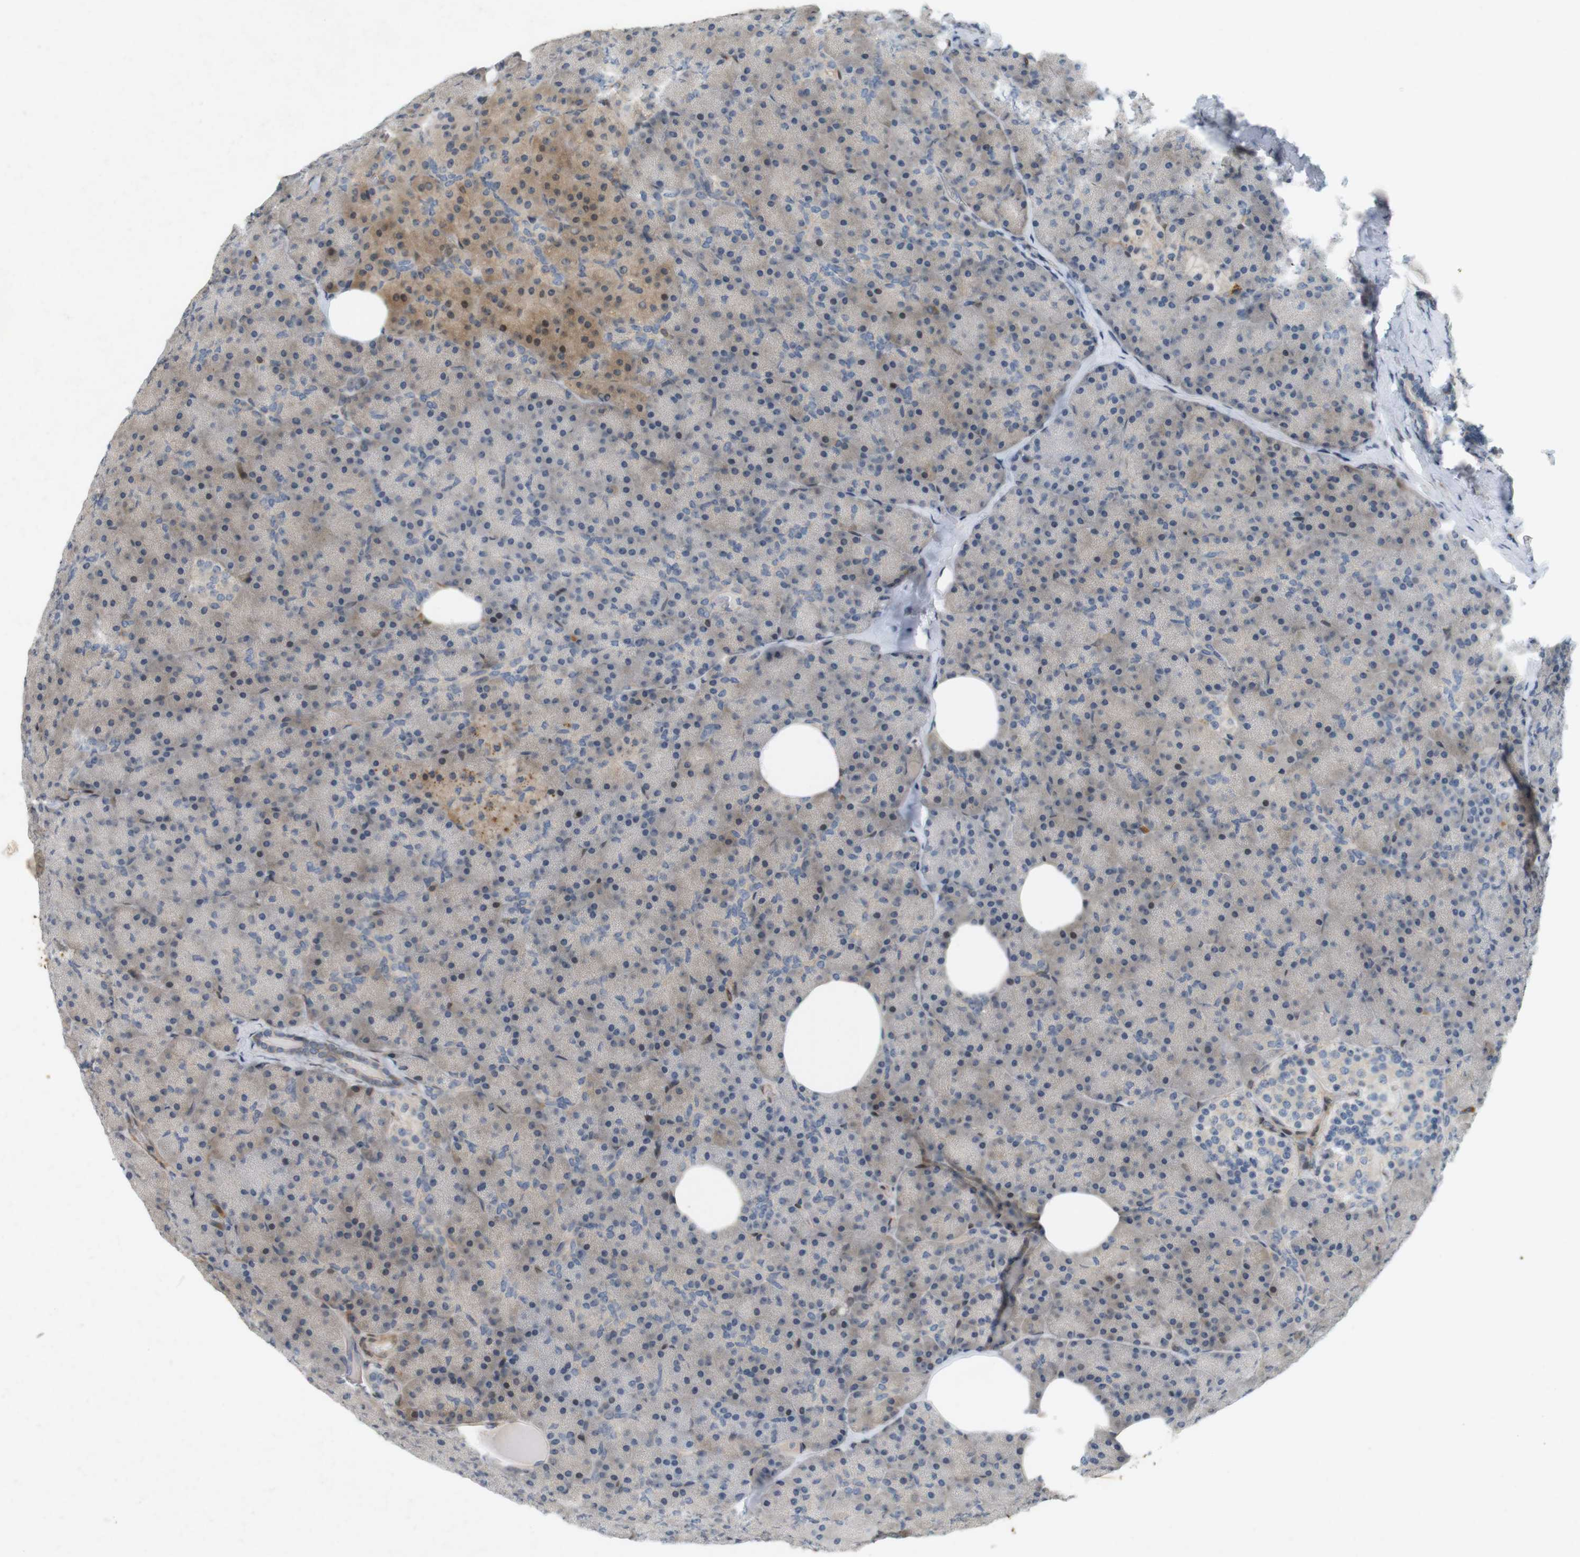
{"staining": {"intensity": "moderate", "quantity": "<25%", "location": "cytoplasmic/membranous"}, "tissue": "pancreas", "cell_type": "Exocrine glandular cells", "image_type": "normal", "snomed": [{"axis": "morphology", "description": "Normal tissue, NOS"}, {"axis": "topography", "description": "Pancreas"}], "caption": "Pancreas stained with a brown dye displays moderate cytoplasmic/membranous positive positivity in approximately <25% of exocrine glandular cells.", "gene": "PPP1R14A", "patient": {"sex": "female", "age": 35}}